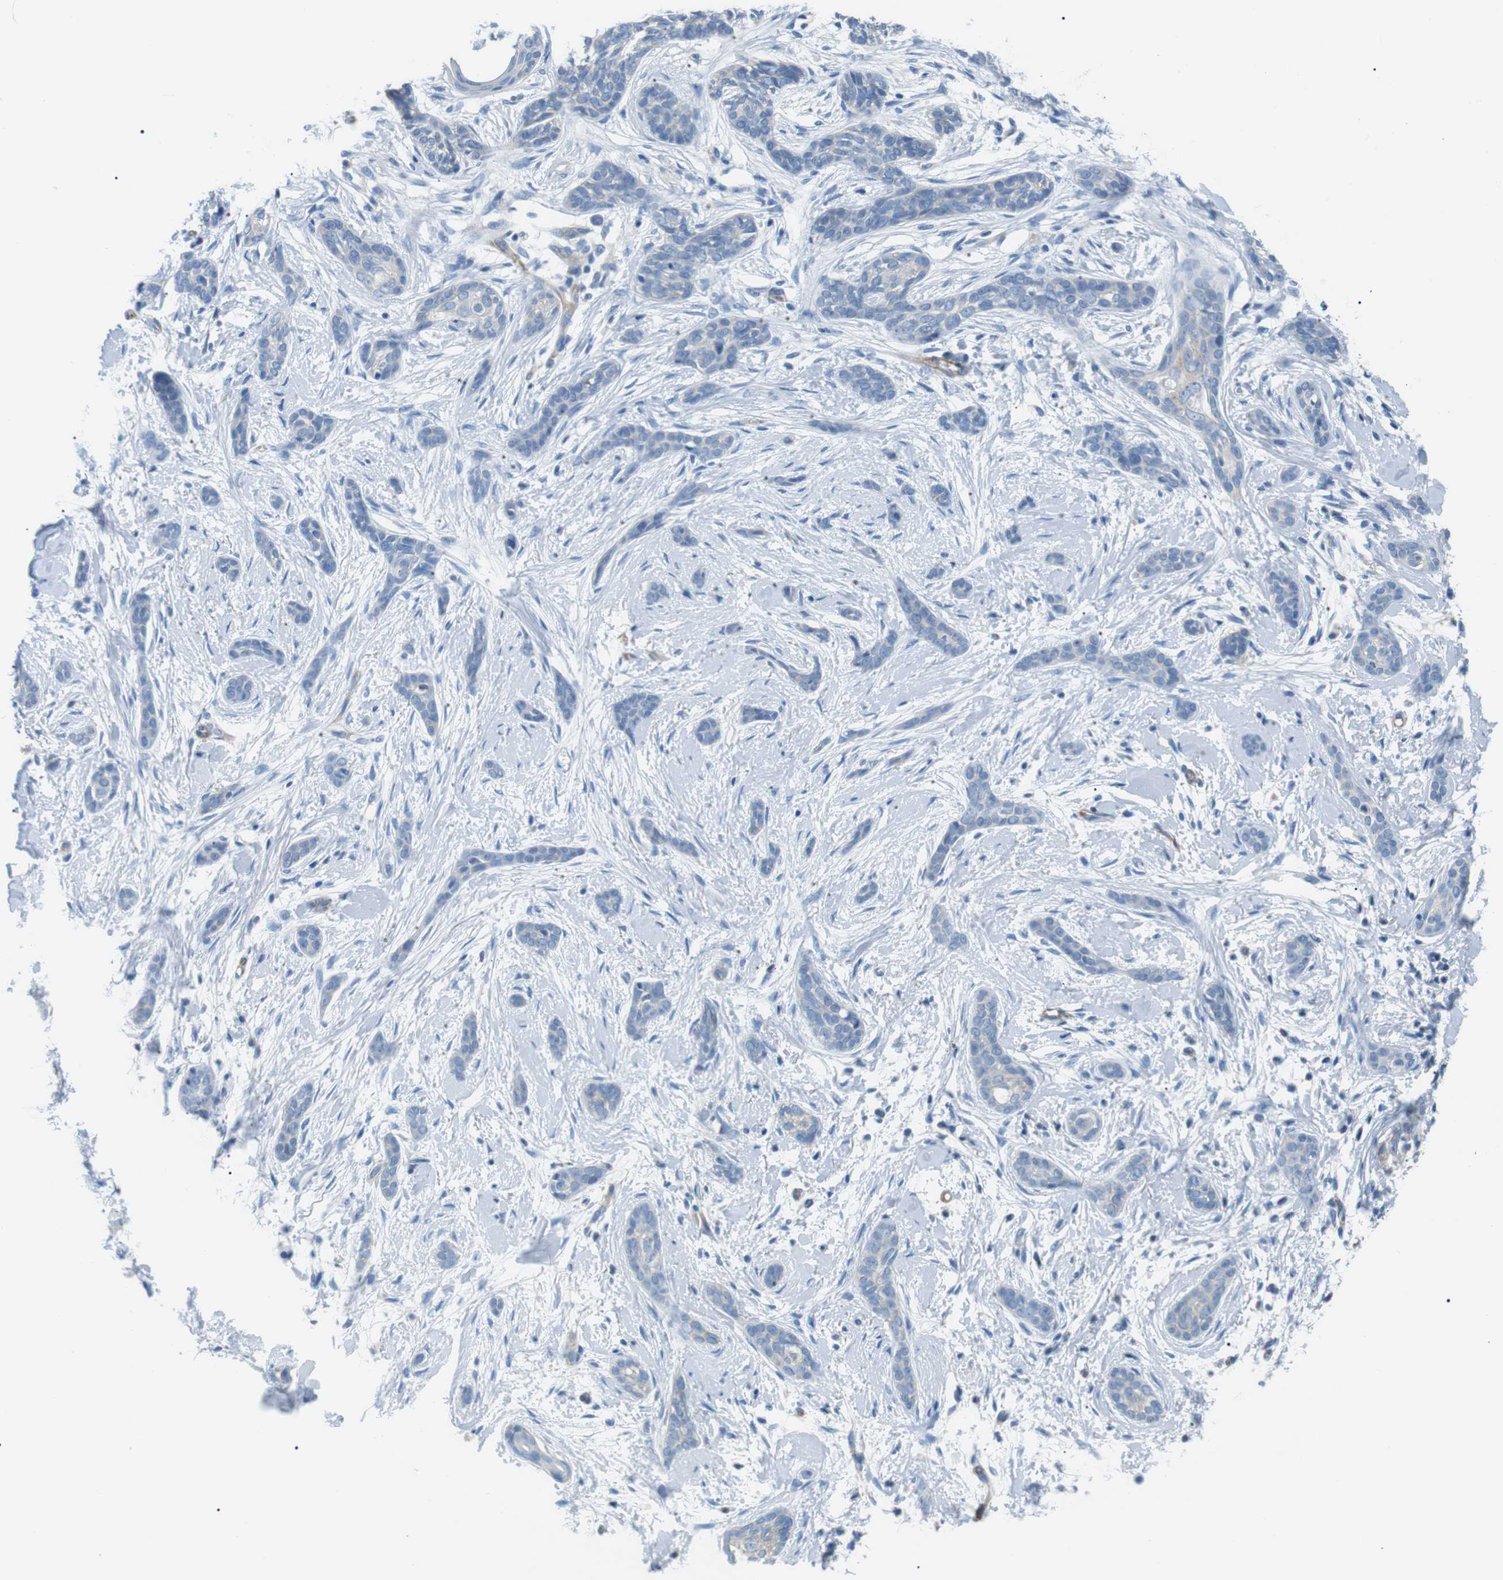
{"staining": {"intensity": "negative", "quantity": "none", "location": "none"}, "tissue": "skin cancer", "cell_type": "Tumor cells", "image_type": "cancer", "snomed": [{"axis": "morphology", "description": "Basal cell carcinoma"}, {"axis": "morphology", "description": "Adnexal tumor, benign"}, {"axis": "topography", "description": "Skin"}], "caption": "Micrograph shows no significant protein positivity in tumor cells of skin cancer.", "gene": "ADCY10", "patient": {"sex": "female", "age": 42}}